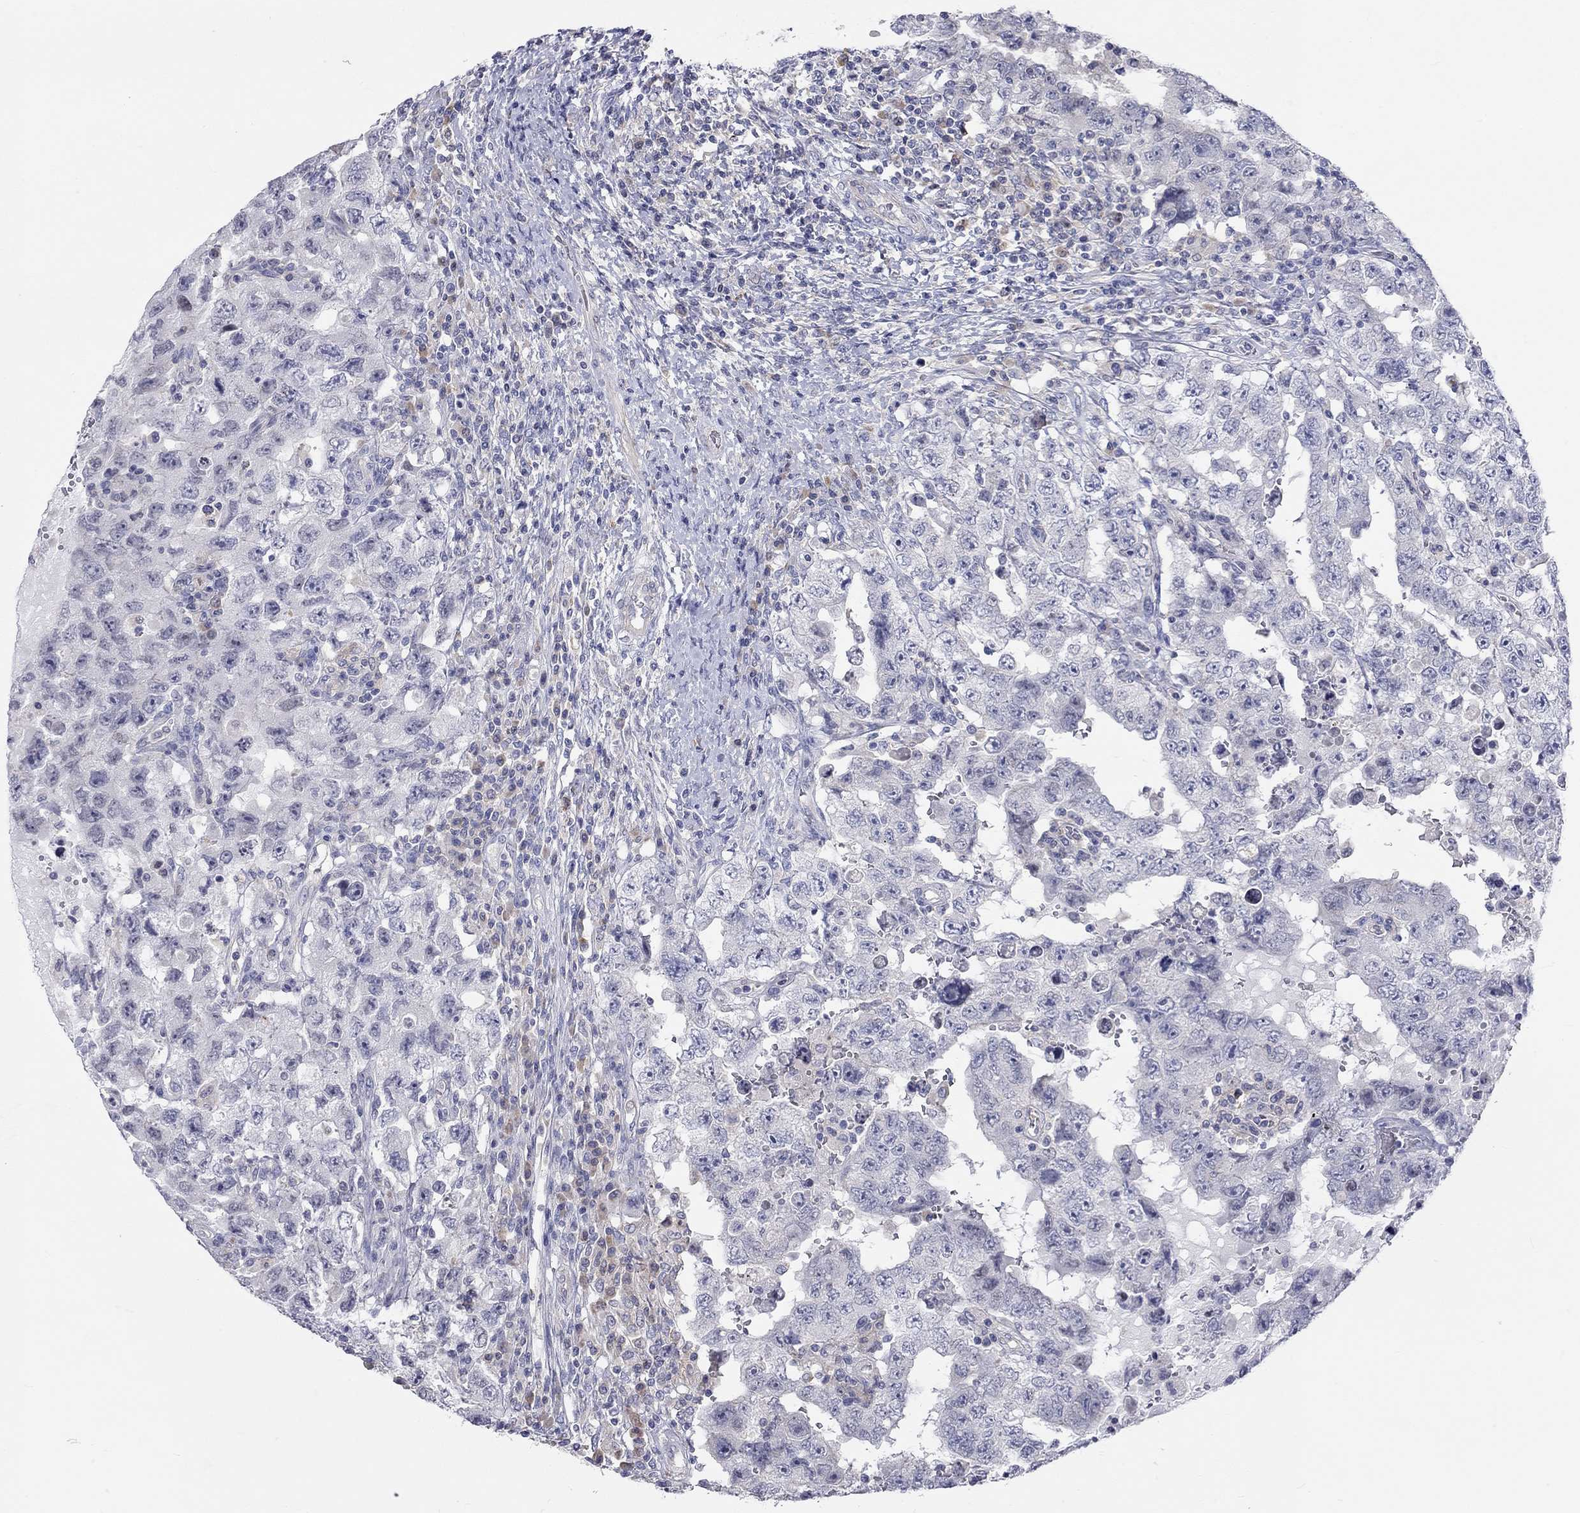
{"staining": {"intensity": "negative", "quantity": "none", "location": "none"}, "tissue": "testis cancer", "cell_type": "Tumor cells", "image_type": "cancer", "snomed": [{"axis": "morphology", "description": "Carcinoma, Embryonal, NOS"}, {"axis": "topography", "description": "Testis"}], "caption": "This histopathology image is of embryonal carcinoma (testis) stained with immunohistochemistry (IHC) to label a protein in brown with the nuclei are counter-stained blue. There is no staining in tumor cells. (Brightfield microscopy of DAB immunohistochemistry at high magnification).", "gene": "PCDHGA10", "patient": {"sex": "male", "age": 26}}